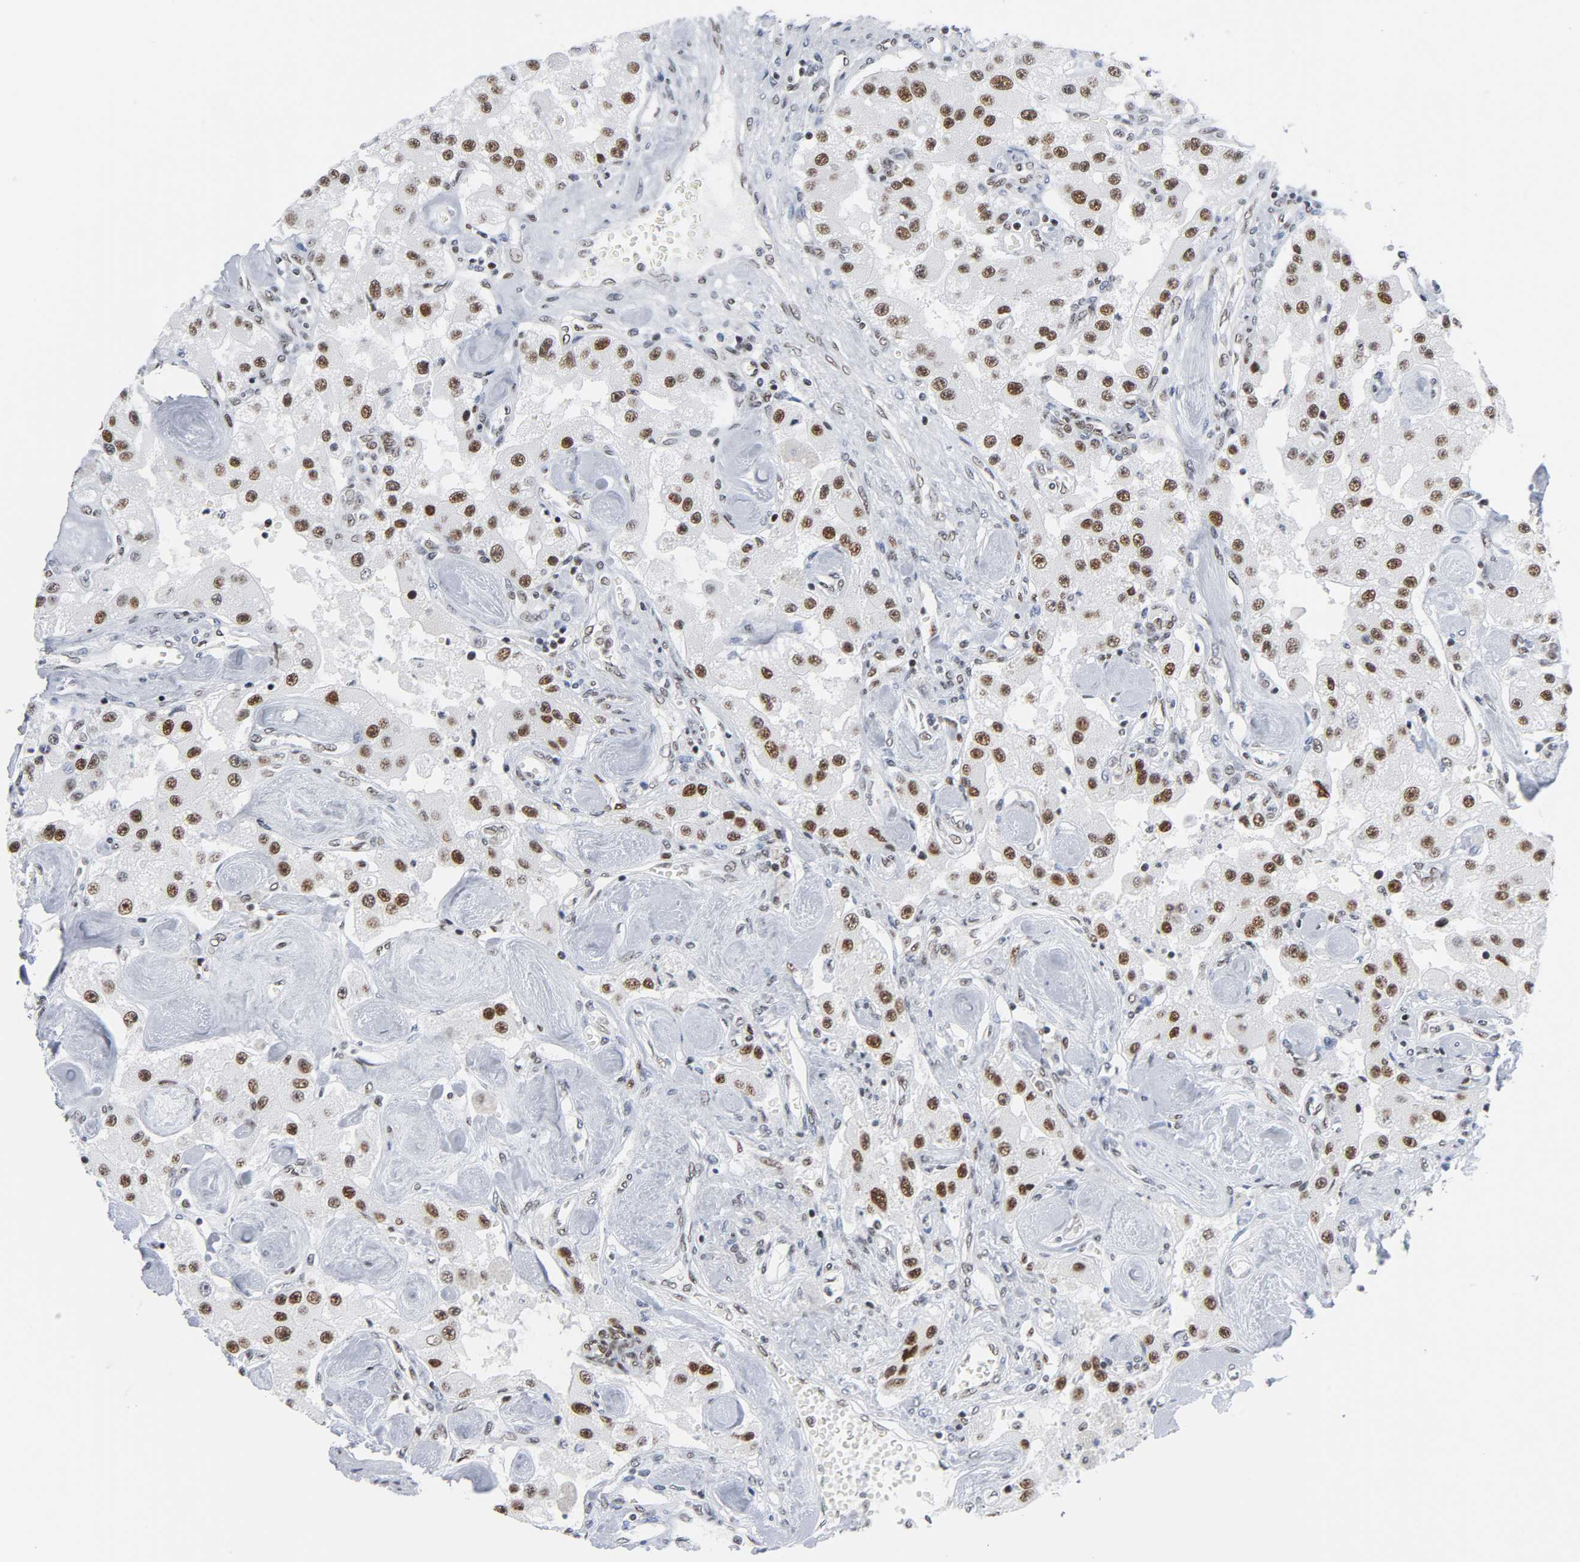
{"staining": {"intensity": "moderate", "quantity": ">75%", "location": "nuclear"}, "tissue": "carcinoid", "cell_type": "Tumor cells", "image_type": "cancer", "snomed": [{"axis": "morphology", "description": "Carcinoid, malignant, NOS"}, {"axis": "topography", "description": "Pancreas"}], "caption": "Carcinoid tissue displays moderate nuclear staining in about >75% of tumor cells, visualized by immunohistochemistry. The protein of interest is stained brown, and the nuclei are stained in blue (DAB IHC with brightfield microscopy, high magnification).", "gene": "CSTF2", "patient": {"sex": "male", "age": 41}}